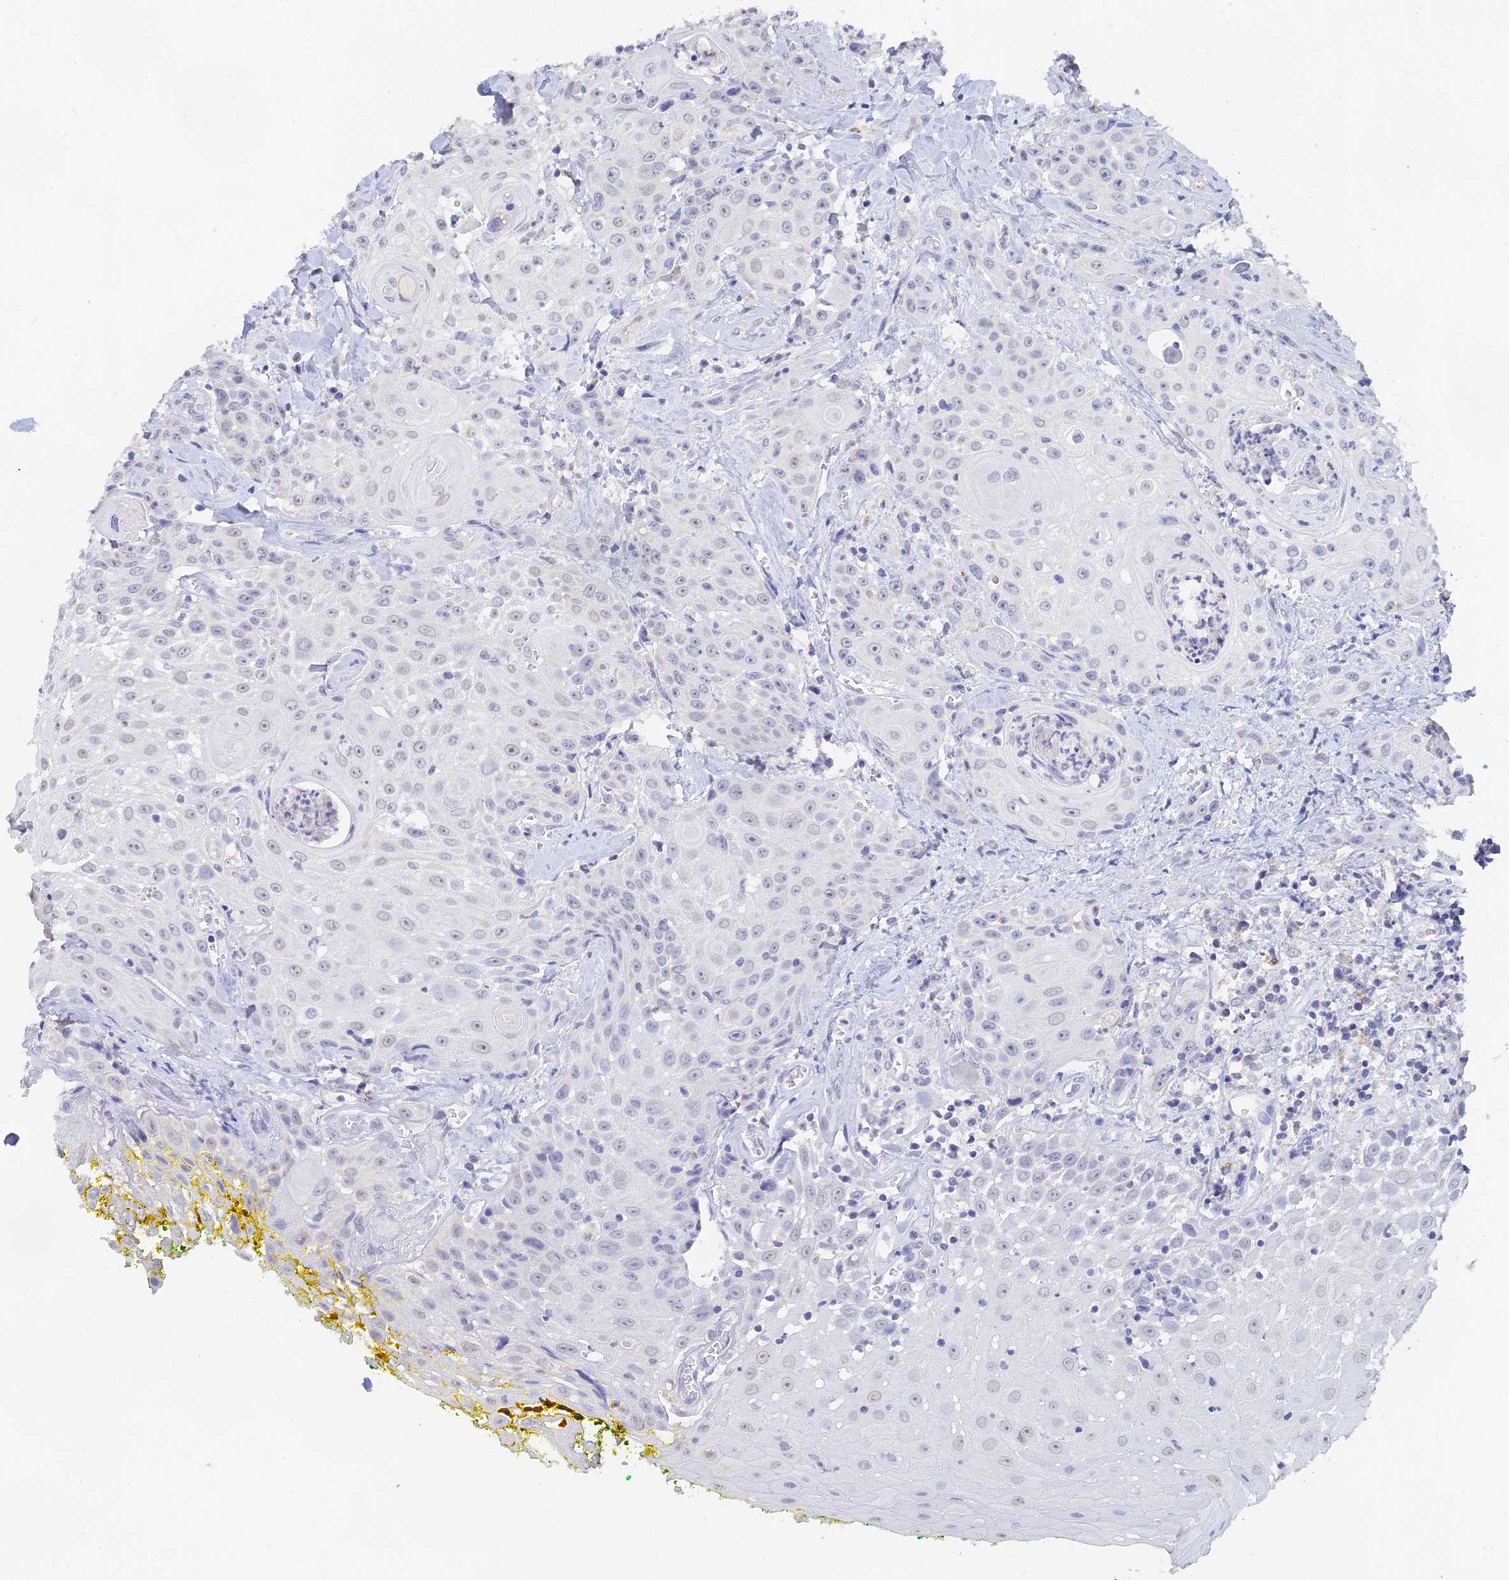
{"staining": {"intensity": "negative", "quantity": "none", "location": "none"}, "tissue": "head and neck cancer", "cell_type": "Tumor cells", "image_type": "cancer", "snomed": [{"axis": "morphology", "description": "Squamous cell carcinoma, NOS"}, {"axis": "topography", "description": "Oral tissue"}, {"axis": "topography", "description": "Head-Neck"}], "caption": "A micrograph of human head and neck cancer (squamous cell carcinoma) is negative for staining in tumor cells.", "gene": "LRIF1", "patient": {"sex": "female", "age": 82}}